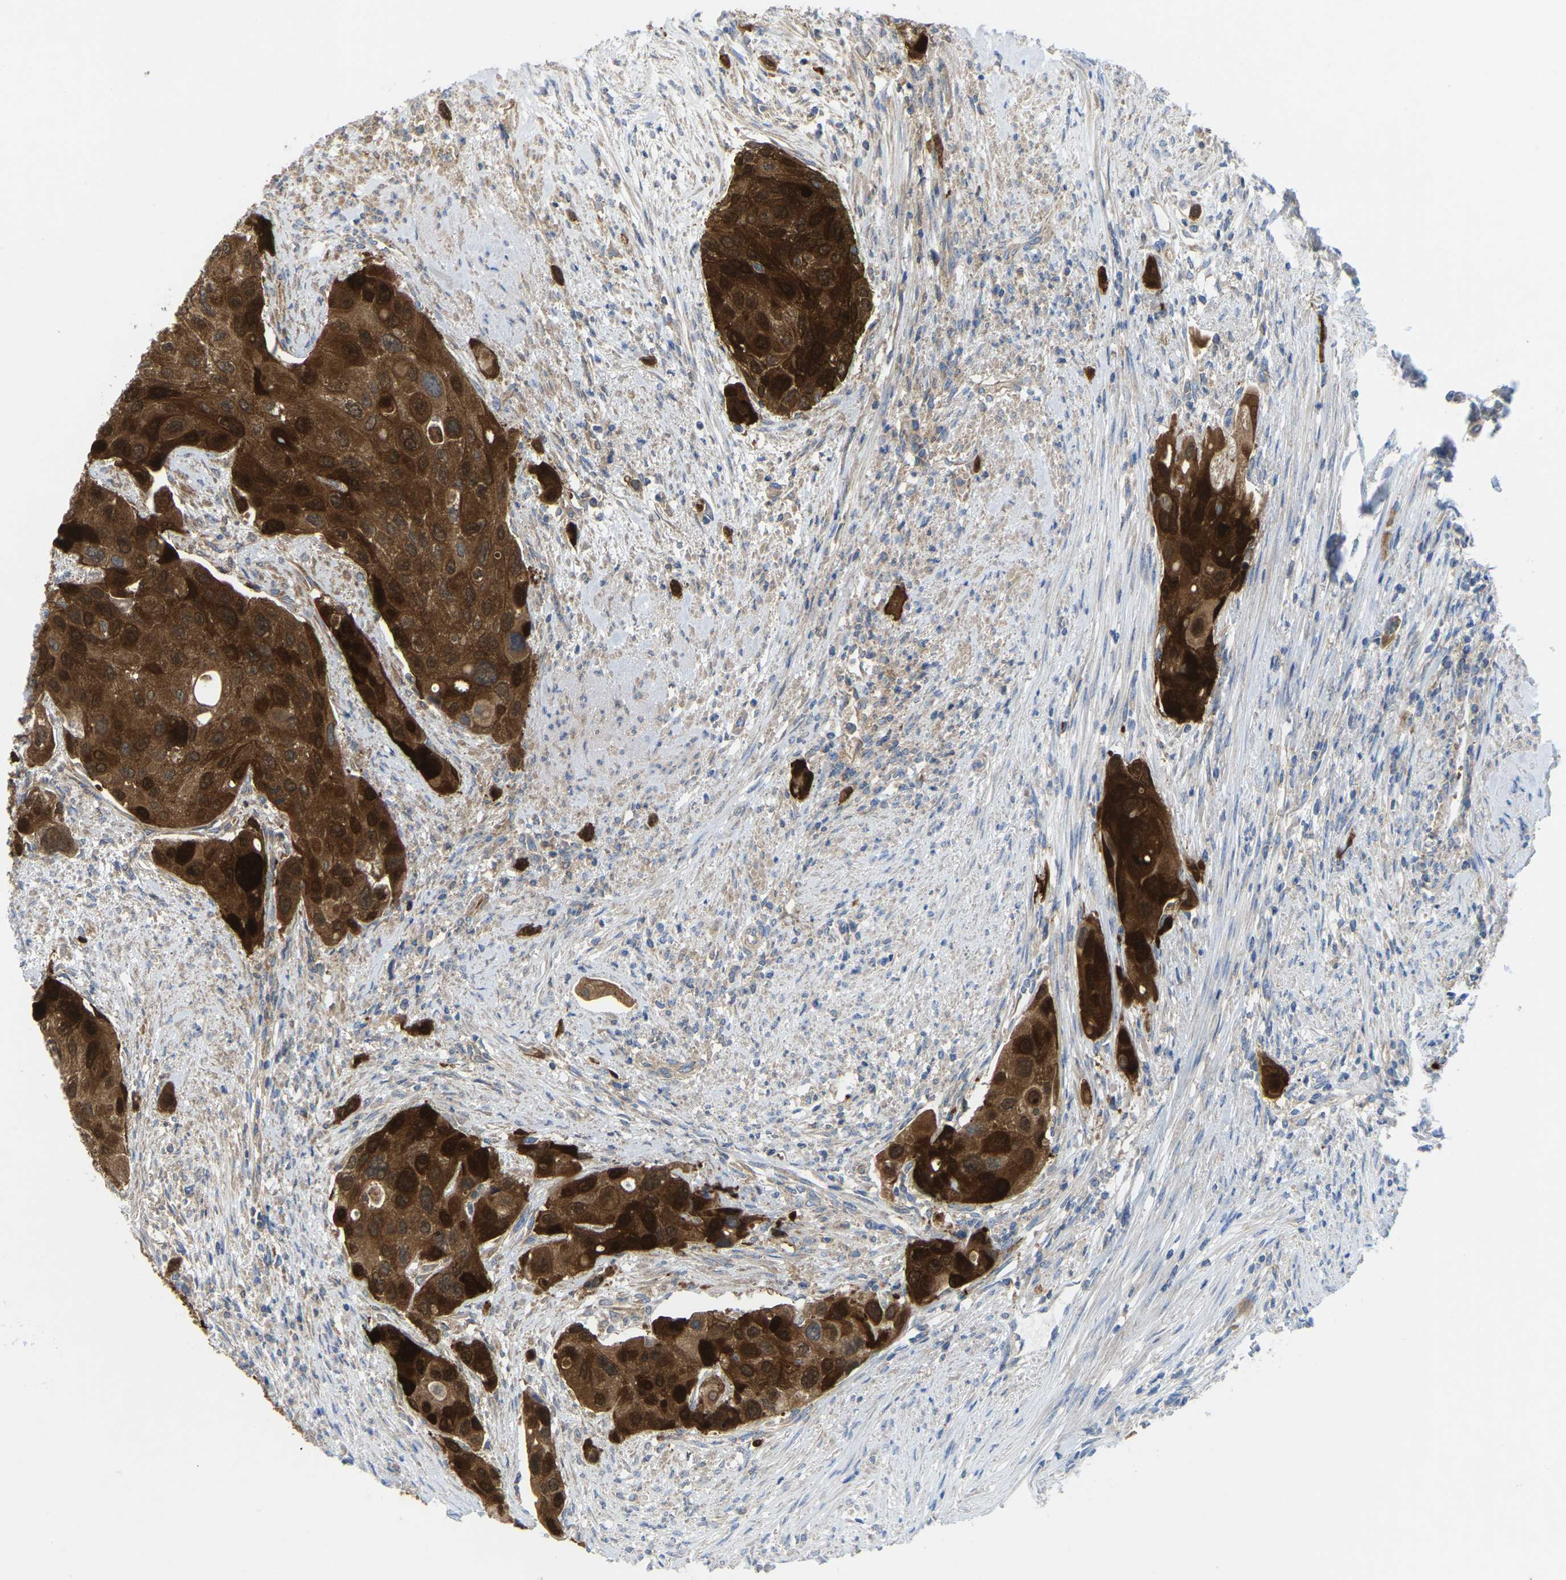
{"staining": {"intensity": "strong", "quantity": ">75%", "location": "cytoplasmic/membranous"}, "tissue": "urothelial cancer", "cell_type": "Tumor cells", "image_type": "cancer", "snomed": [{"axis": "morphology", "description": "Urothelial carcinoma, High grade"}, {"axis": "topography", "description": "Urinary bladder"}], "caption": "The image demonstrates immunohistochemical staining of urothelial carcinoma (high-grade). There is strong cytoplasmic/membranous staining is seen in approximately >75% of tumor cells.", "gene": "SERPINB5", "patient": {"sex": "female", "age": 56}}